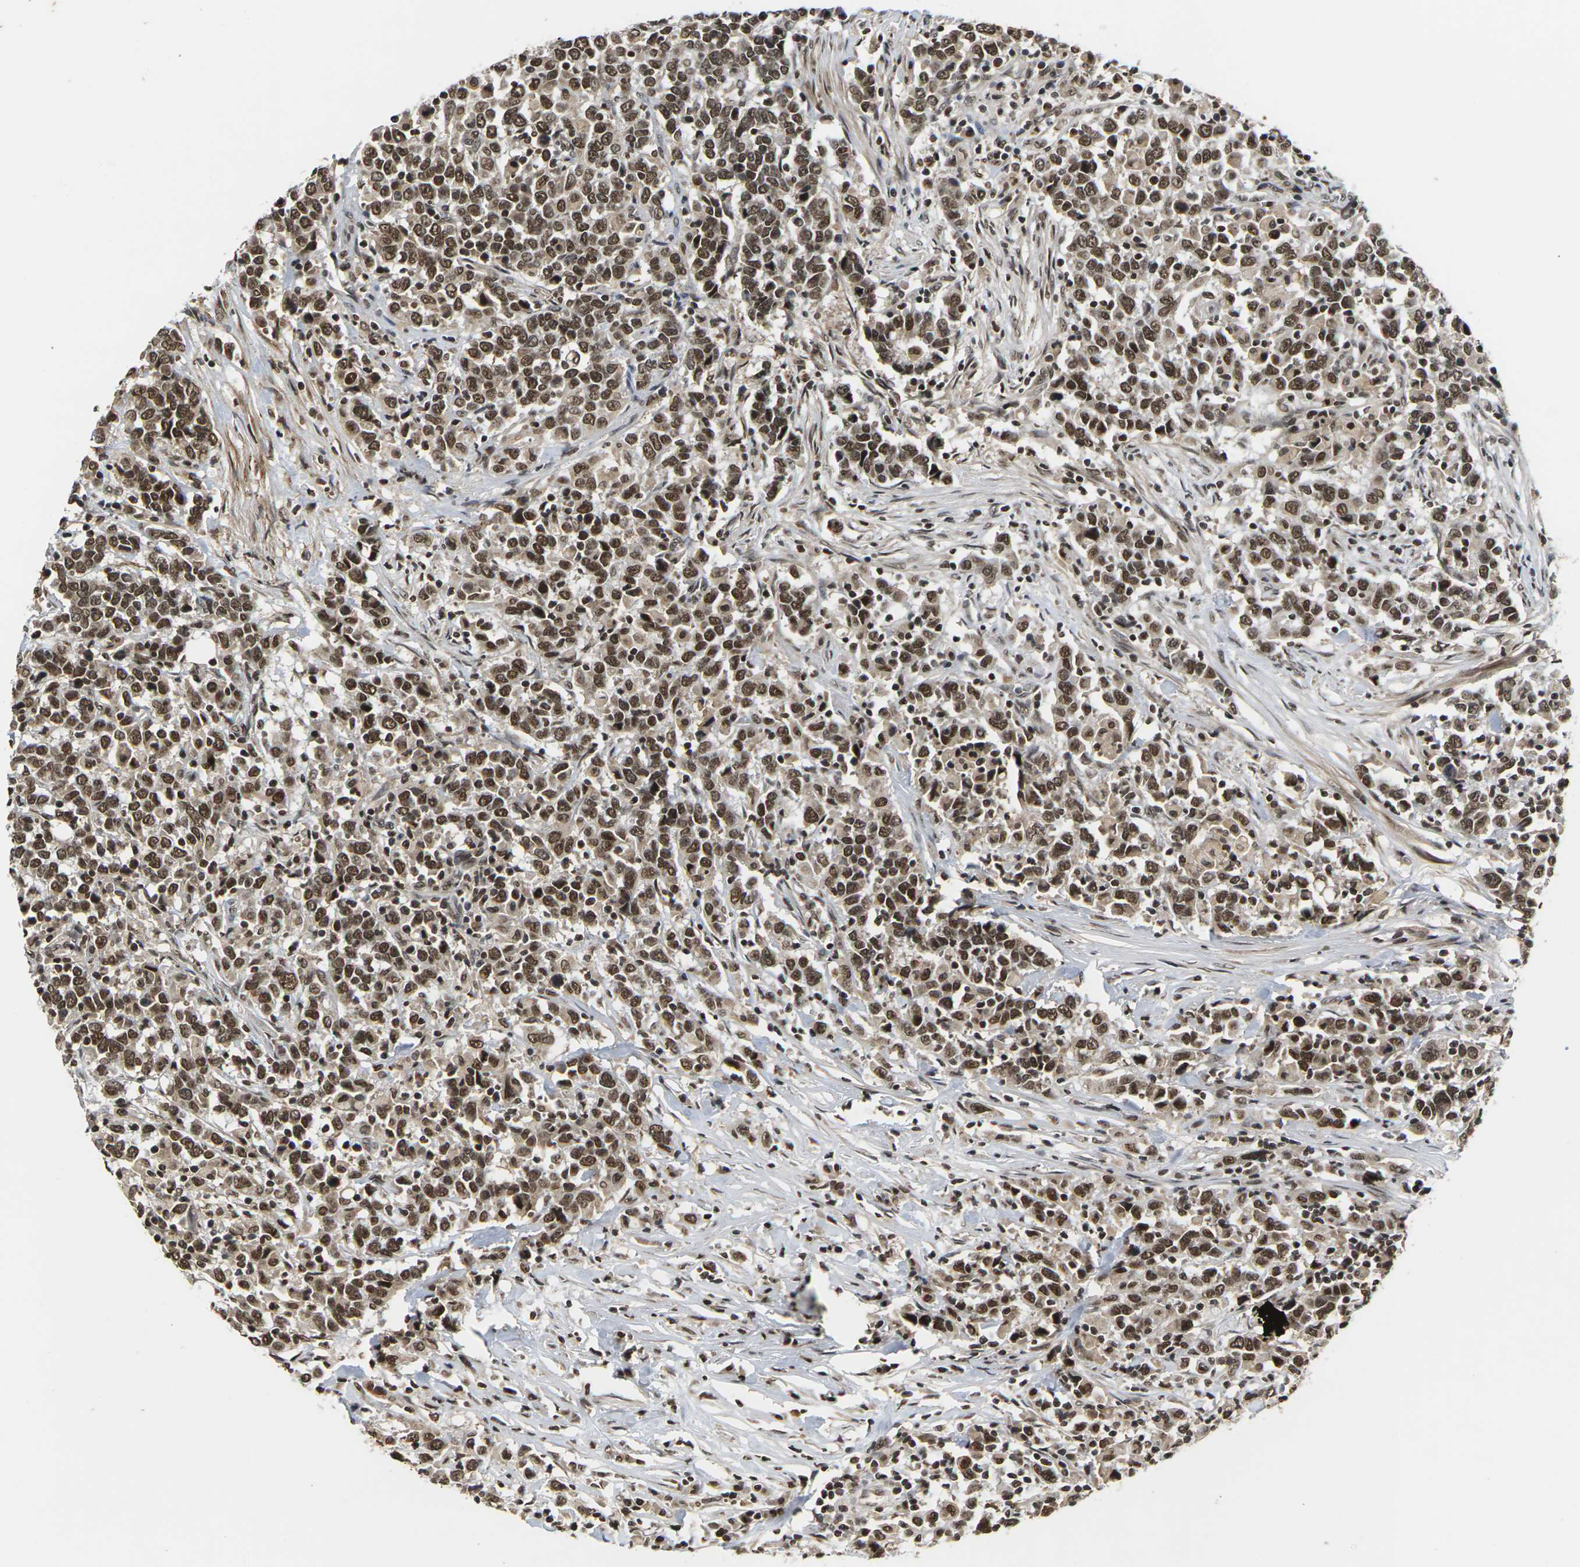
{"staining": {"intensity": "strong", "quantity": ">75%", "location": "cytoplasmic/membranous,nuclear"}, "tissue": "urothelial cancer", "cell_type": "Tumor cells", "image_type": "cancer", "snomed": [{"axis": "morphology", "description": "Urothelial carcinoma, High grade"}, {"axis": "topography", "description": "Urinary bladder"}], "caption": "A high amount of strong cytoplasmic/membranous and nuclear staining is seen in about >75% of tumor cells in urothelial cancer tissue.", "gene": "NELFA", "patient": {"sex": "male", "age": 61}}